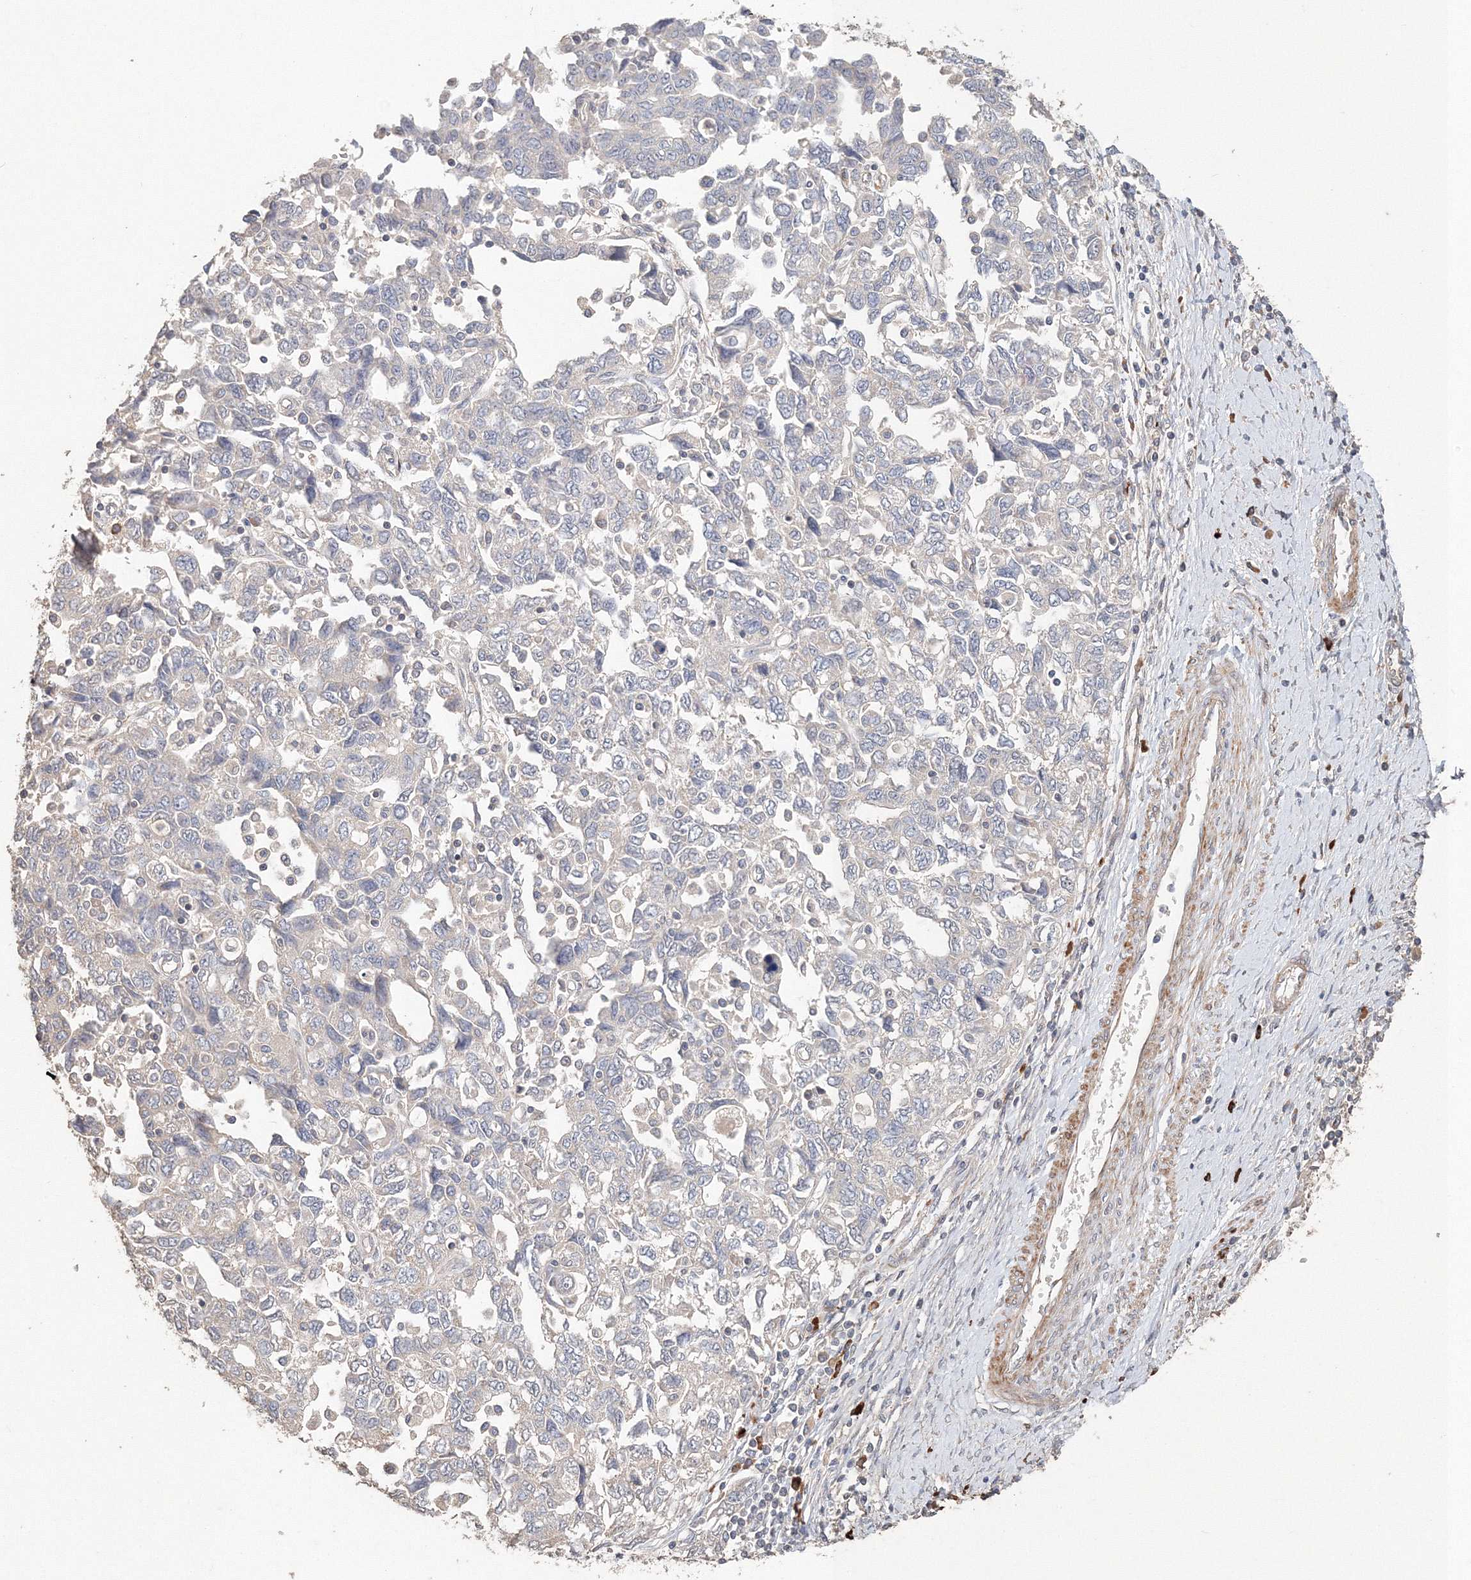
{"staining": {"intensity": "weak", "quantity": "<25%", "location": "cytoplasmic/membranous"}, "tissue": "ovarian cancer", "cell_type": "Tumor cells", "image_type": "cancer", "snomed": [{"axis": "morphology", "description": "Carcinoma, NOS"}, {"axis": "morphology", "description": "Cystadenocarcinoma, serous, NOS"}, {"axis": "topography", "description": "Ovary"}], "caption": "The histopathology image reveals no staining of tumor cells in ovarian cancer (serous cystadenocarcinoma).", "gene": "NALF2", "patient": {"sex": "female", "age": 69}}